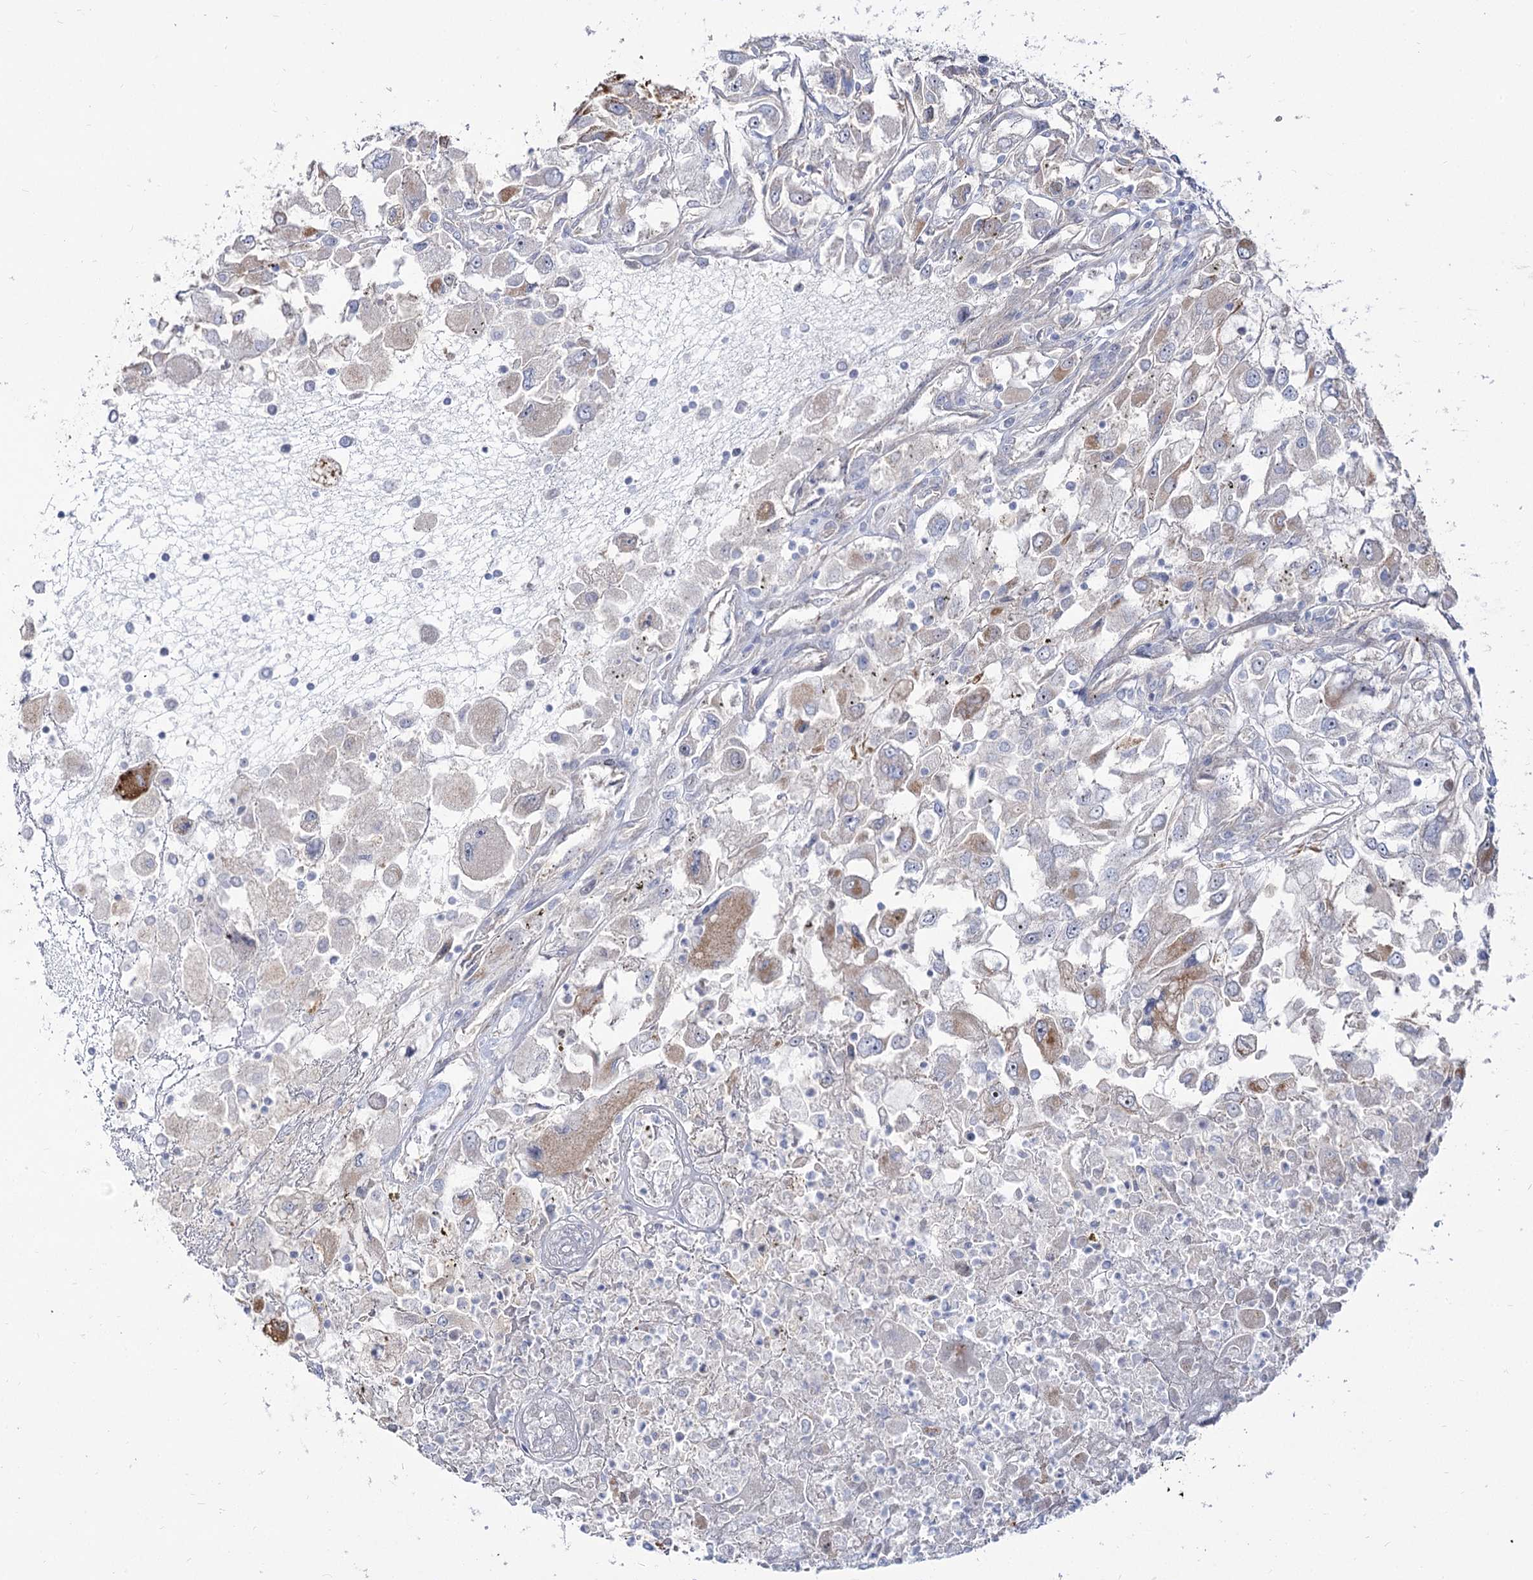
{"staining": {"intensity": "weak", "quantity": "<25%", "location": "cytoplasmic/membranous"}, "tissue": "renal cancer", "cell_type": "Tumor cells", "image_type": "cancer", "snomed": [{"axis": "morphology", "description": "Adenocarcinoma, NOS"}, {"axis": "topography", "description": "Kidney"}], "caption": "A micrograph of human renal cancer (adenocarcinoma) is negative for staining in tumor cells.", "gene": "SUOX", "patient": {"sex": "female", "age": 52}}